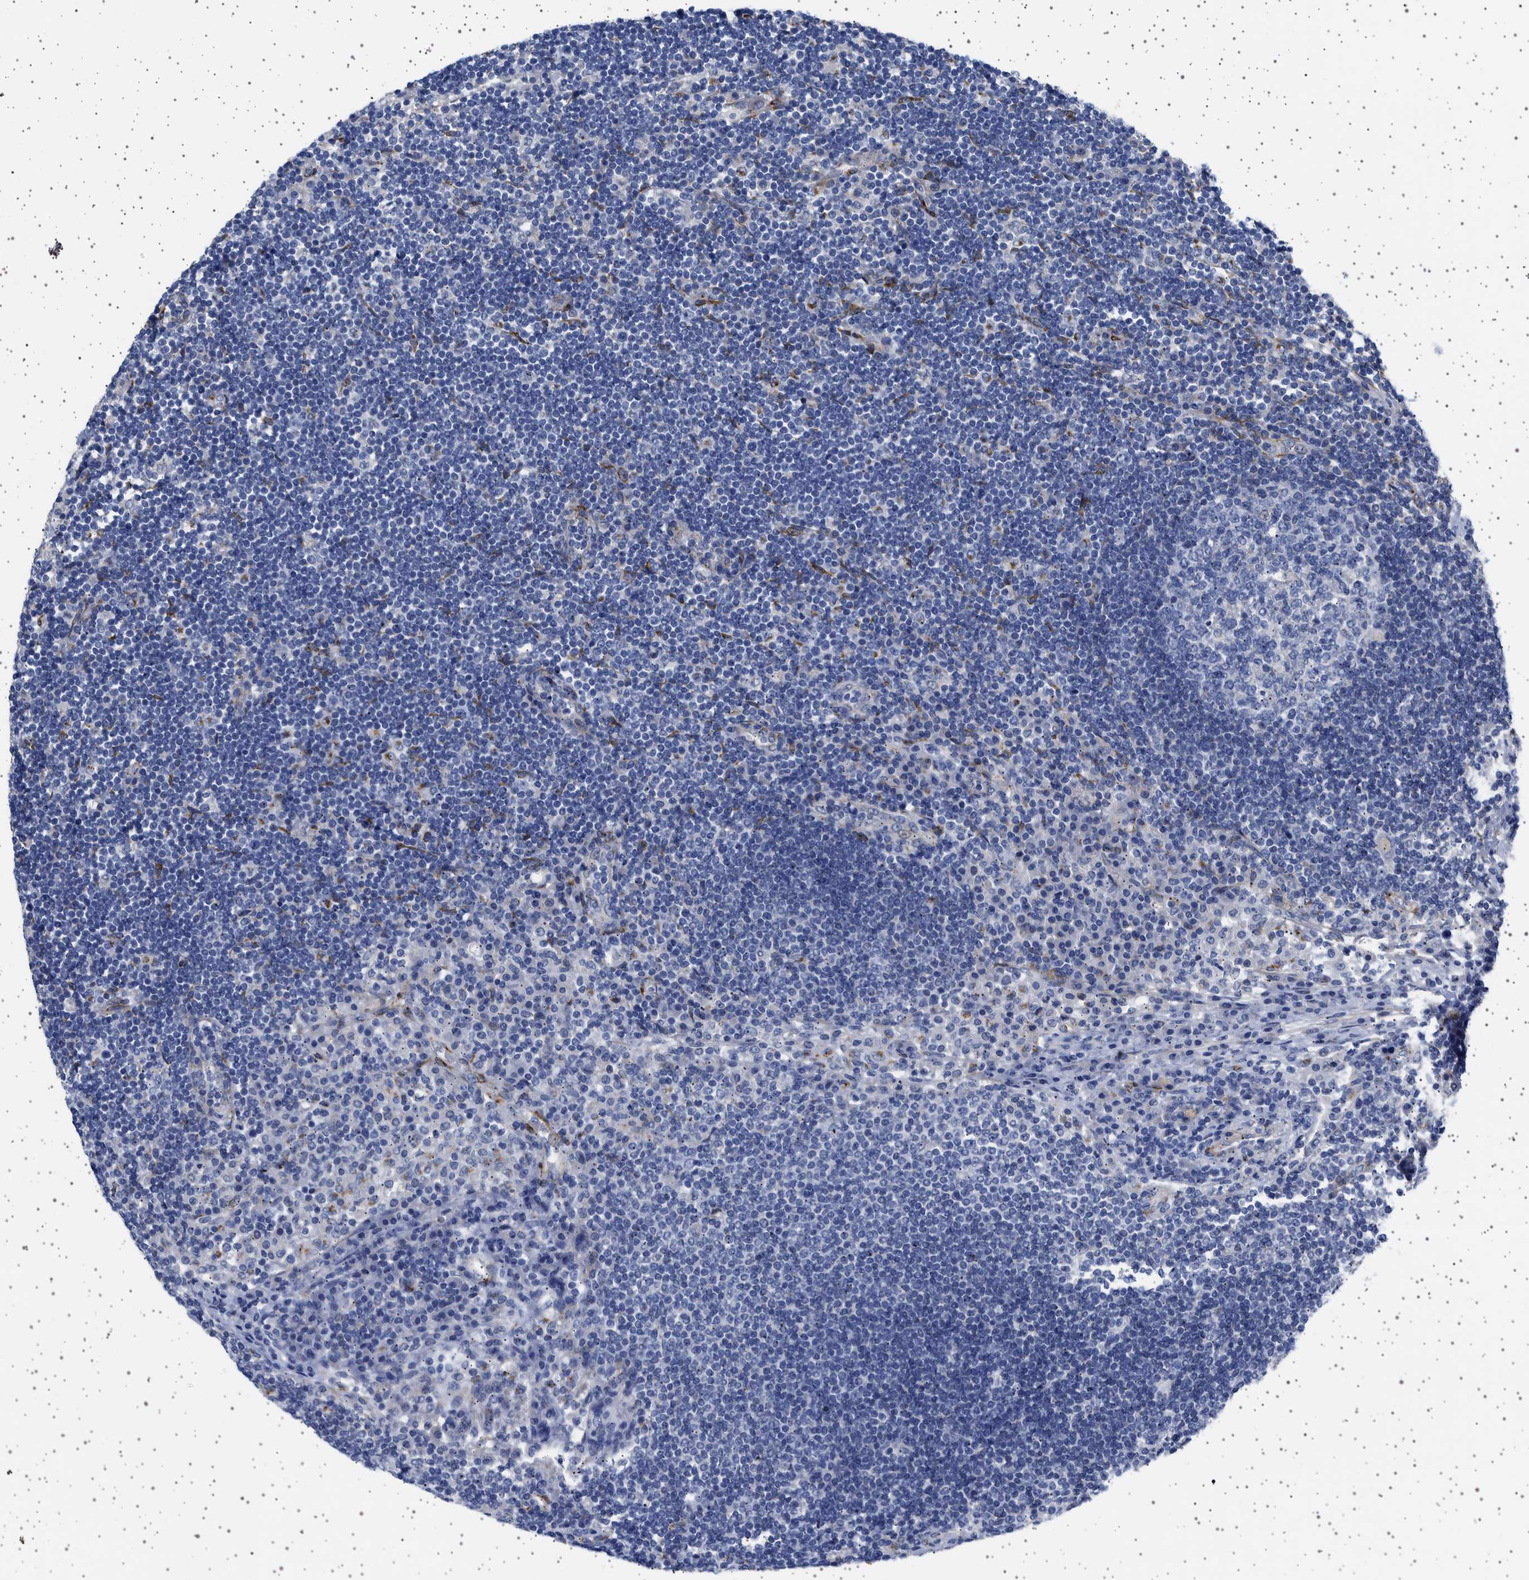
{"staining": {"intensity": "negative", "quantity": "none", "location": "none"}, "tissue": "lymph node", "cell_type": "Germinal center cells", "image_type": "normal", "snomed": [{"axis": "morphology", "description": "Normal tissue, NOS"}, {"axis": "topography", "description": "Lymph node"}], "caption": "A micrograph of lymph node stained for a protein reveals no brown staining in germinal center cells. (DAB IHC, high magnification).", "gene": "SEPTIN4", "patient": {"sex": "female", "age": 53}}